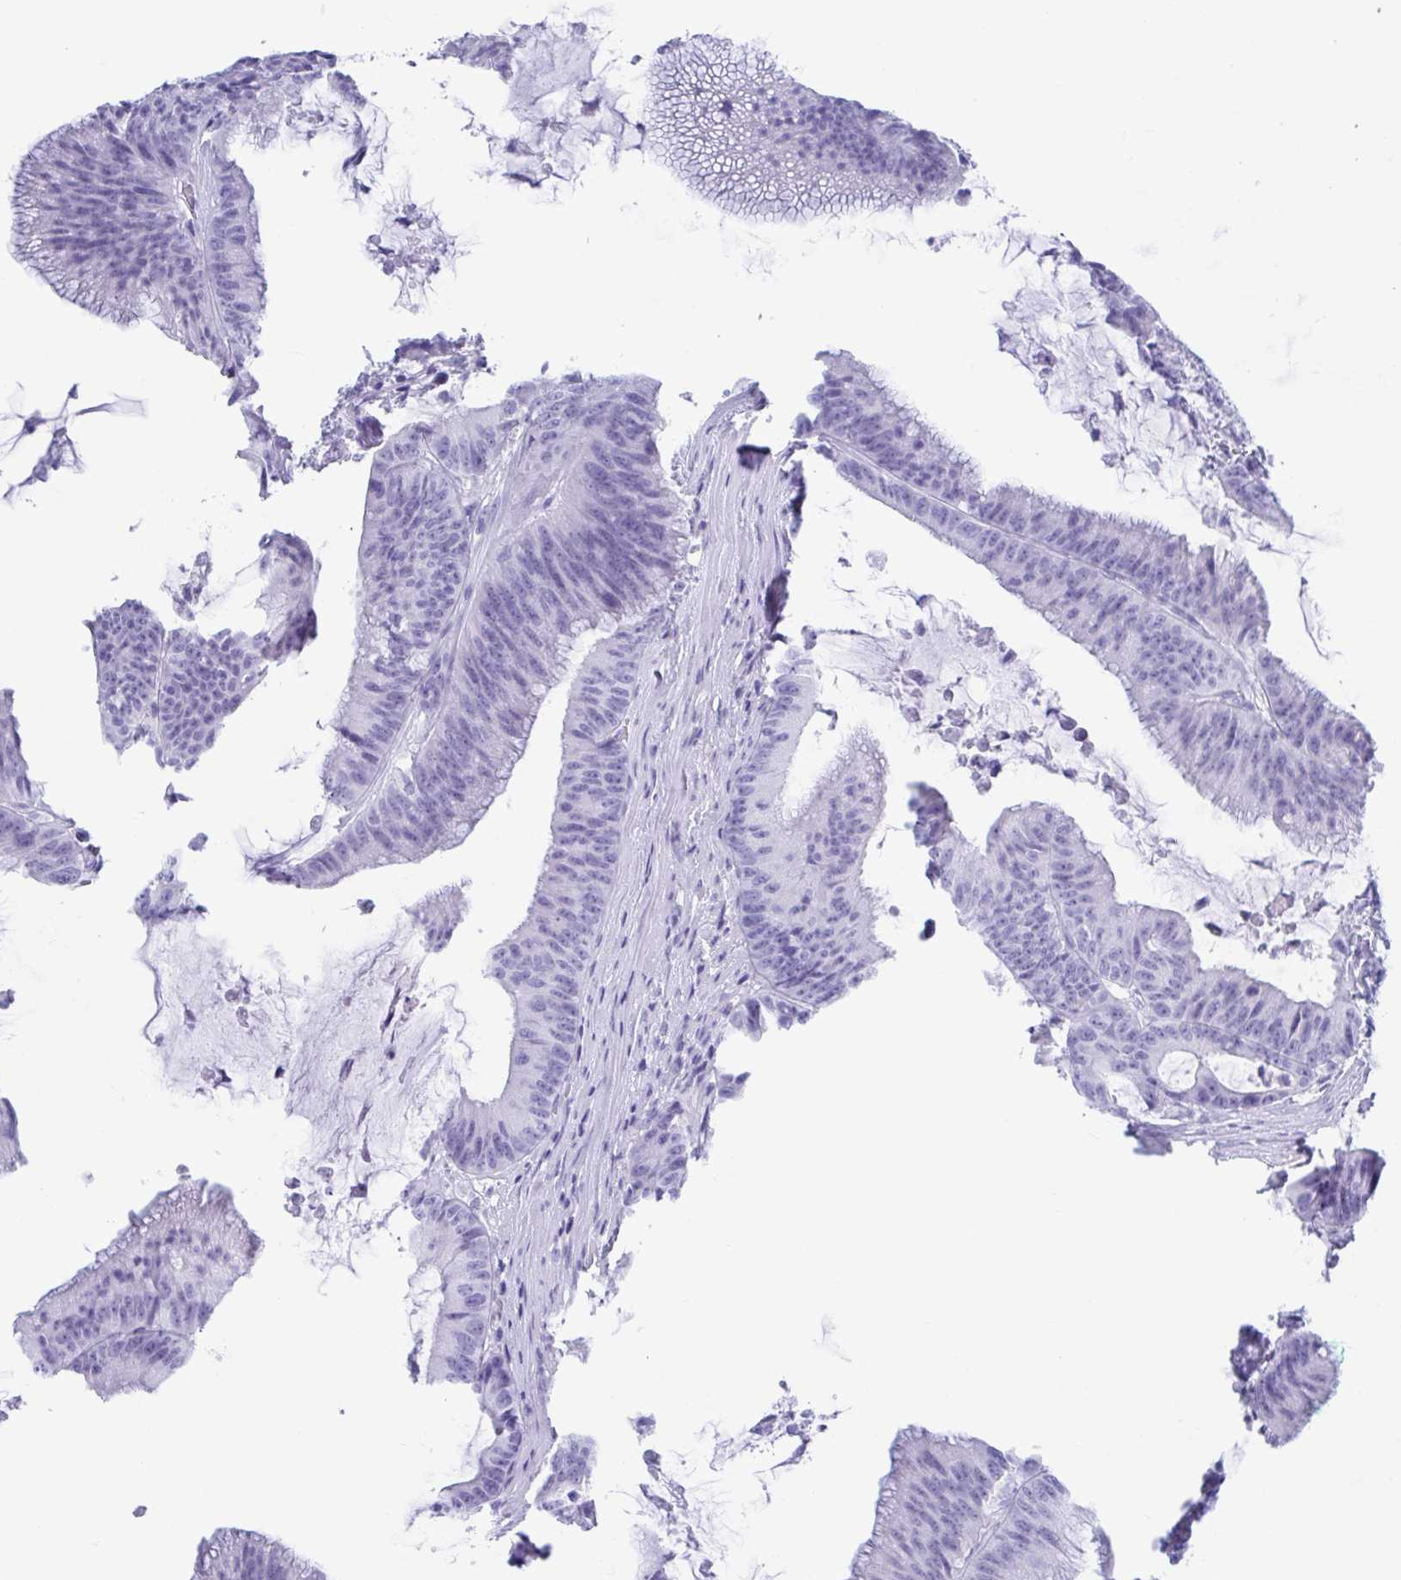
{"staining": {"intensity": "negative", "quantity": "none", "location": "none"}, "tissue": "colorectal cancer", "cell_type": "Tumor cells", "image_type": "cancer", "snomed": [{"axis": "morphology", "description": "Adenocarcinoma, NOS"}, {"axis": "topography", "description": "Colon"}], "caption": "The micrograph shows no significant positivity in tumor cells of colorectal cancer (adenocarcinoma). The staining was performed using DAB (3,3'-diaminobenzidine) to visualize the protein expression in brown, while the nuclei were stained in blue with hematoxylin (Magnification: 20x).", "gene": "CDX4", "patient": {"sex": "female", "age": 78}}